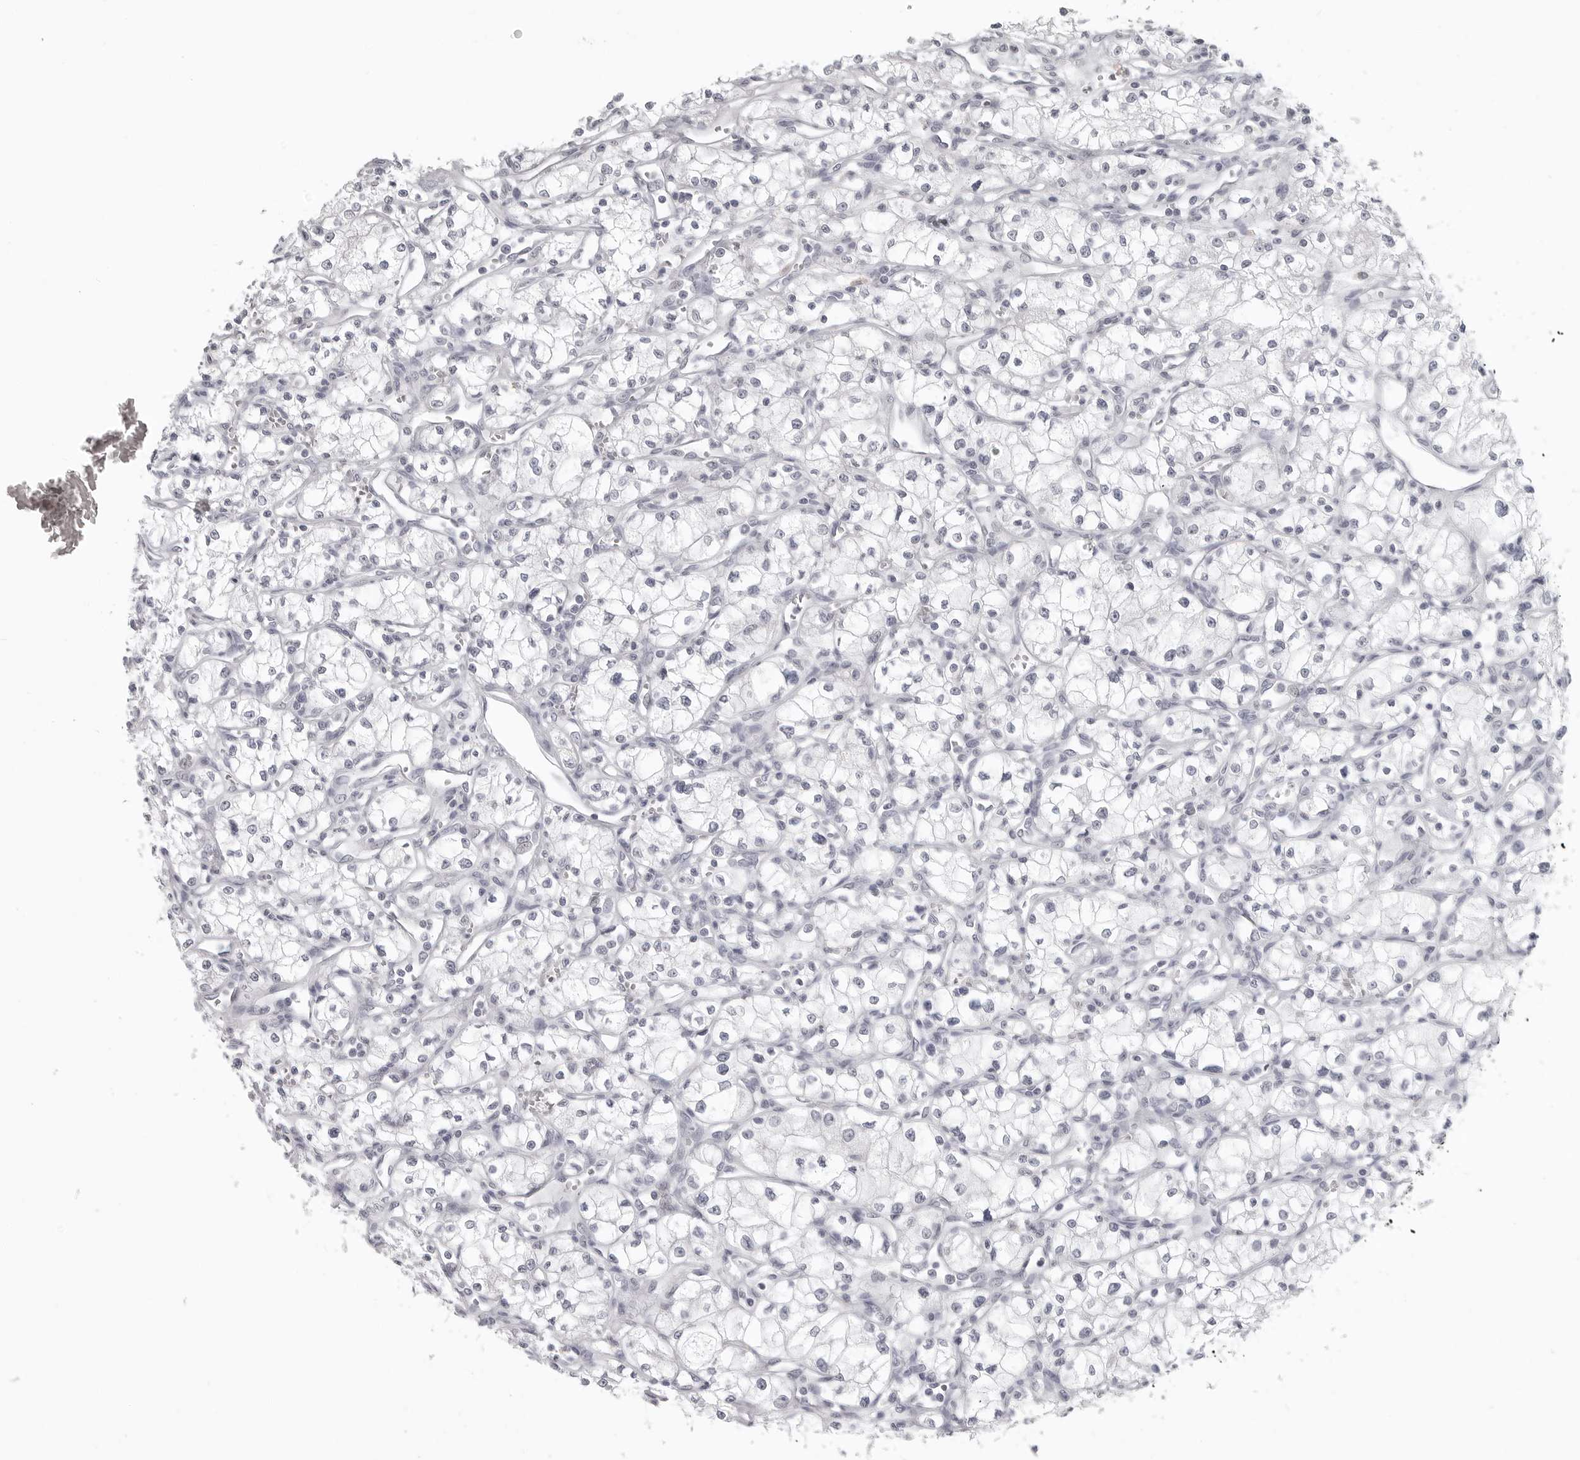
{"staining": {"intensity": "negative", "quantity": "none", "location": "none"}, "tissue": "renal cancer", "cell_type": "Tumor cells", "image_type": "cancer", "snomed": [{"axis": "morphology", "description": "Adenocarcinoma, NOS"}, {"axis": "topography", "description": "Kidney"}], "caption": "Tumor cells are negative for protein expression in human adenocarcinoma (renal).", "gene": "BPIFA1", "patient": {"sex": "male", "age": 59}}